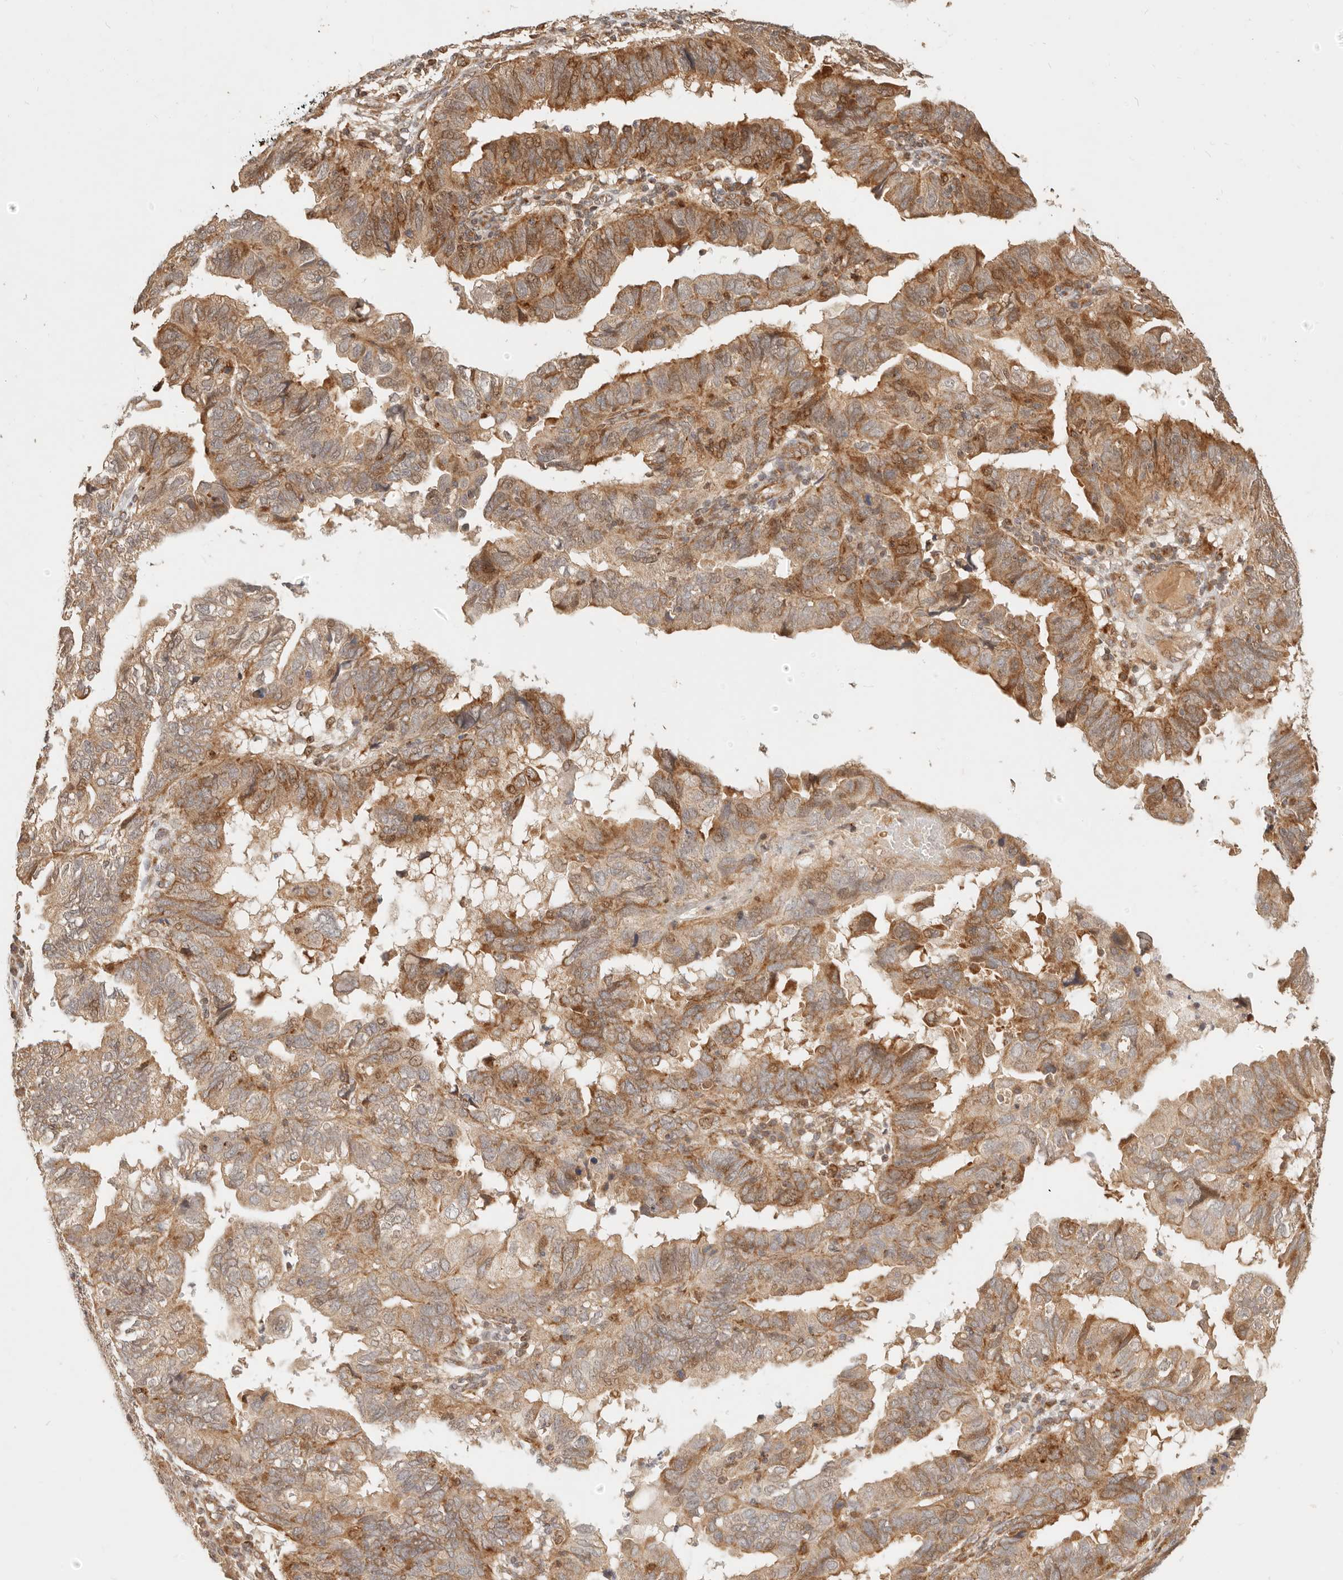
{"staining": {"intensity": "moderate", "quantity": ">75%", "location": "cytoplasmic/membranous"}, "tissue": "endometrial cancer", "cell_type": "Tumor cells", "image_type": "cancer", "snomed": [{"axis": "morphology", "description": "Adenocarcinoma, NOS"}, {"axis": "topography", "description": "Uterus"}], "caption": "A brown stain highlights moderate cytoplasmic/membranous positivity of a protein in human adenocarcinoma (endometrial) tumor cells.", "gene": "TIMM17A", "patient": {"sex": "female", "age": 77}}